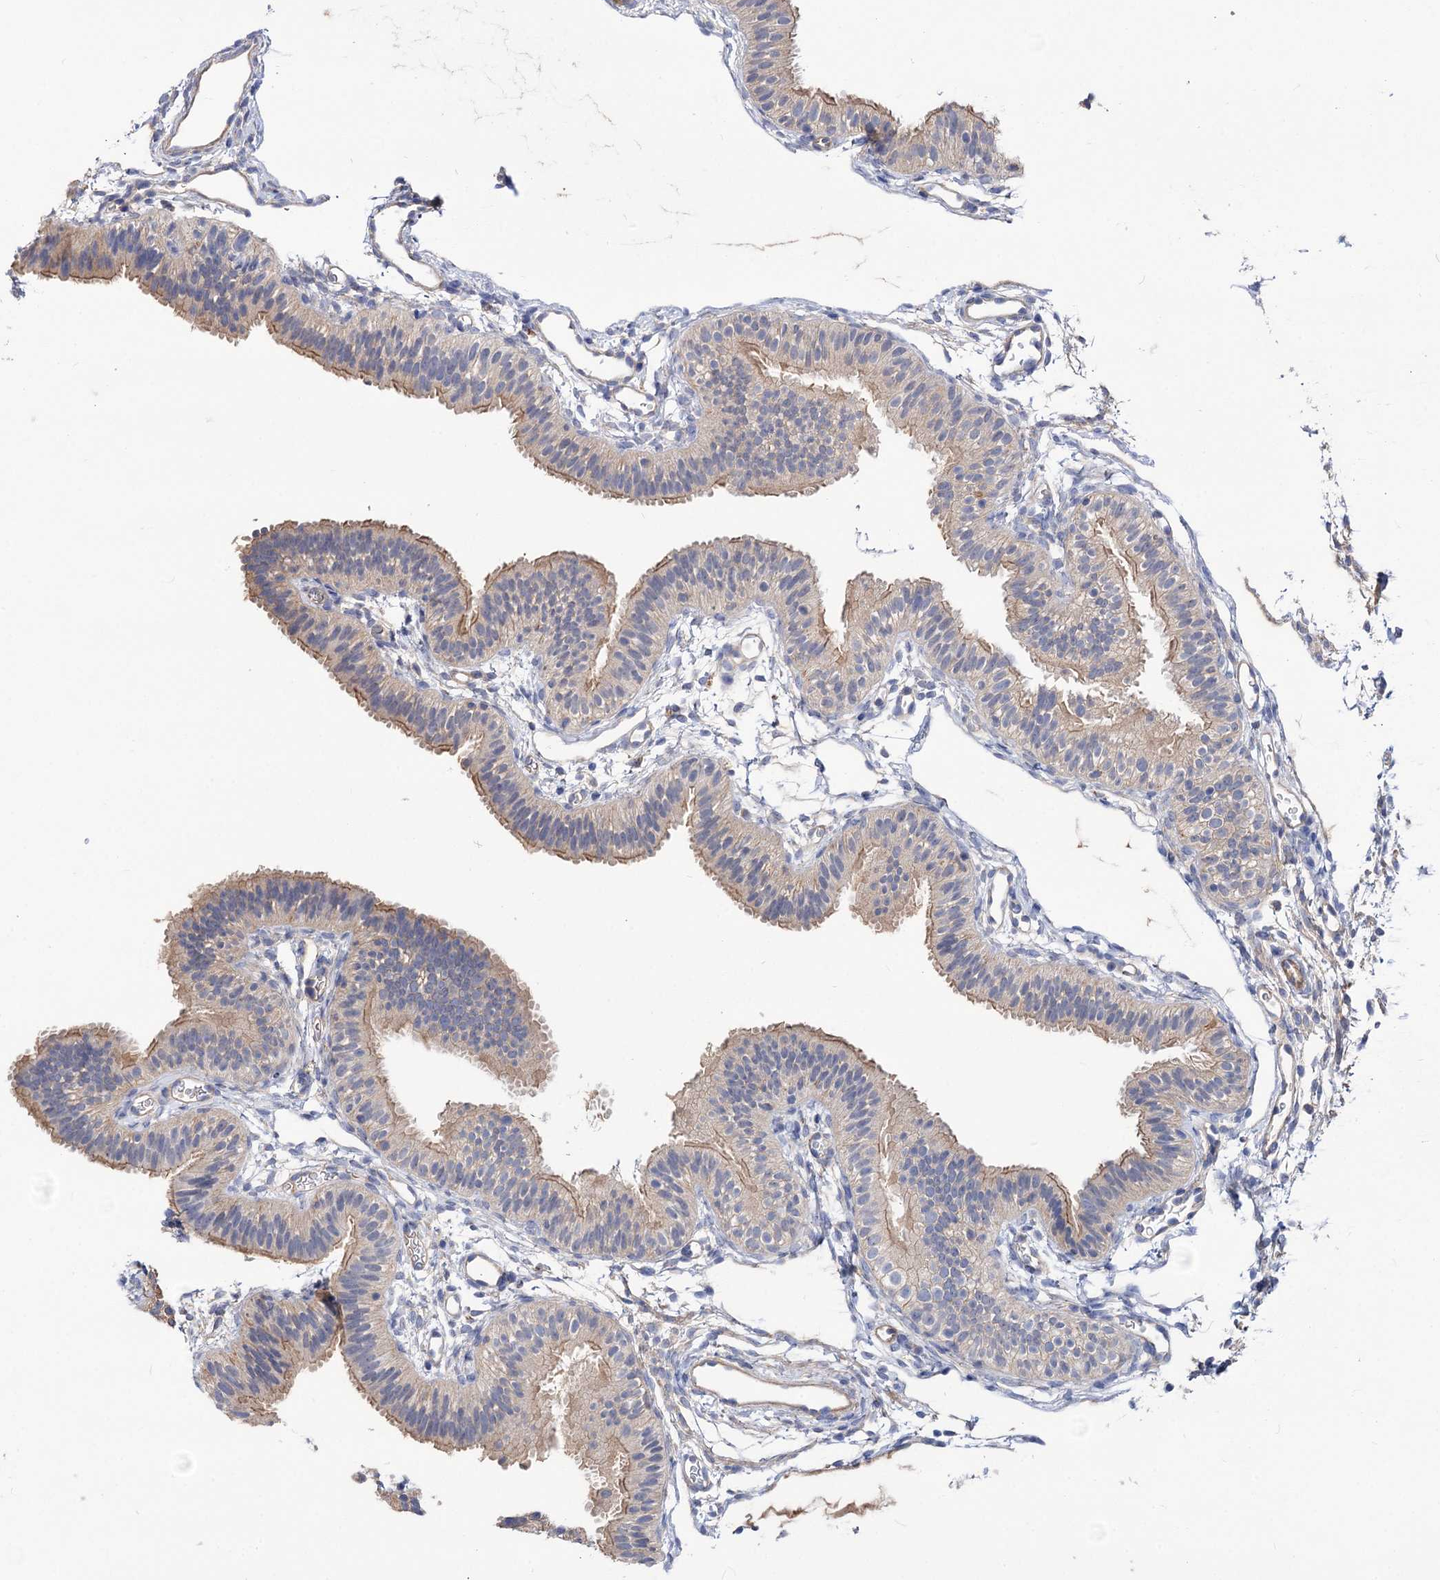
{"staining": {"intensity": "weak", "quantity": "25%-75%", "location": "cytoplasmic/membranous"}, "tissue": "fallopian tube", "cell_type": "Glandular cells", "image_type": "normal", "snomed": [{"axis": "morphology", "description": "Normal tissue, NOS"}, {"axis": "topography", "description": "Fallopian tube"}], "caption": "Glandular cells reveal low levels of weak cytoplasmic/membranous positivity in about 25%-75% of cells in benign human fallopian tube. The protein is shown in brown color, while the nuclei are stained blue.", "gene": "NUDCD2", "patient": {"sex": "female", "age": 35}}